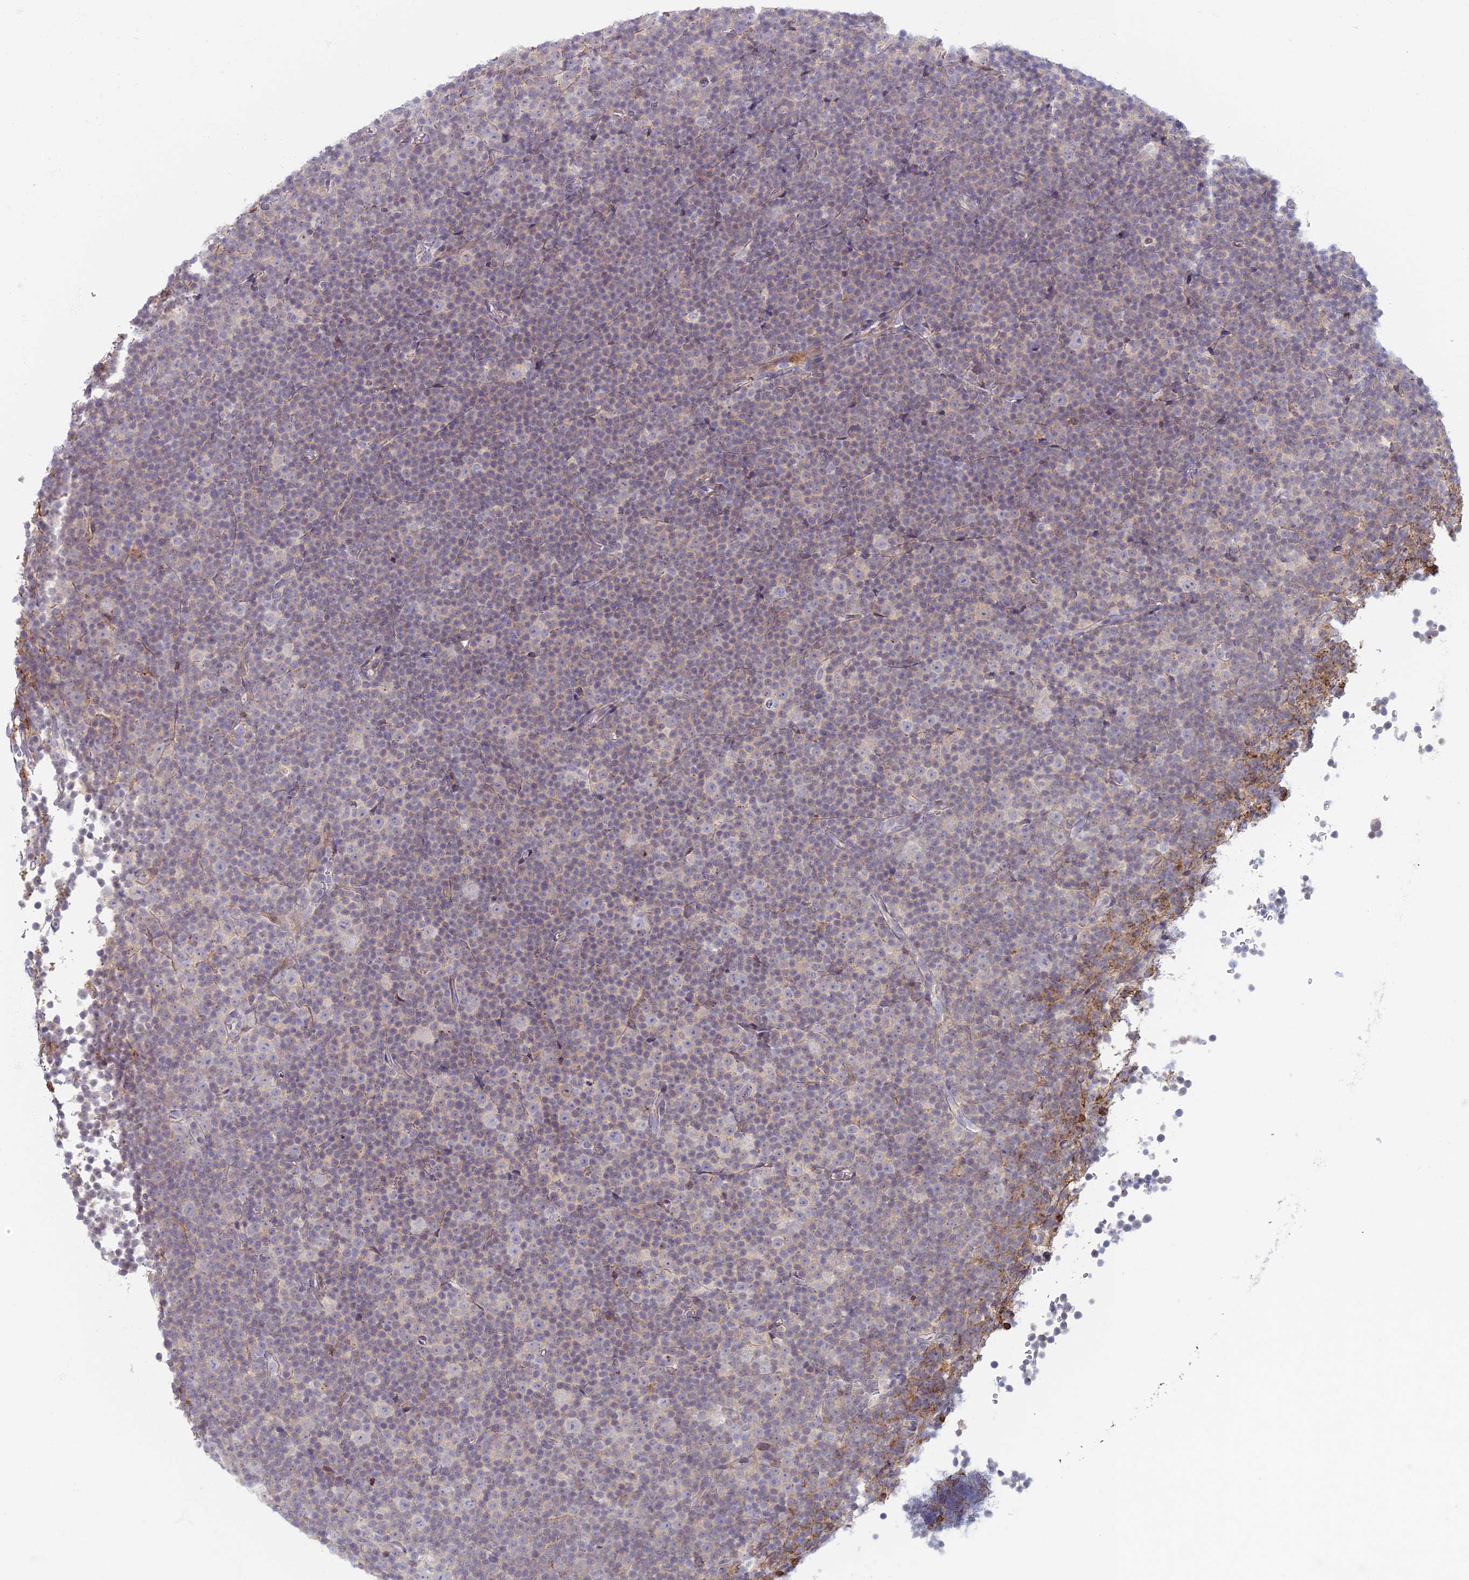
{"staining": {"intensity": "negative", "quantity": "none", "location": "none"}, "tissue": "lymphoma", "cell_type": "Tumor cells", "image_type": "cancer", "snomed": [{"axis": "morphology", "description": "Malignant lymphoma, non-Hodgkin's type, Low grade"}, {"axis": "topography", "description": "Lymph node"}], "caption": "Immunohistochemistry (IHC) micrograph of human lymphoma stained for a protein (brown), which demonstrates no staining in tumor cells.", "gene": "CHMP4B", "patient": {"sex": "female", "age": 67}}